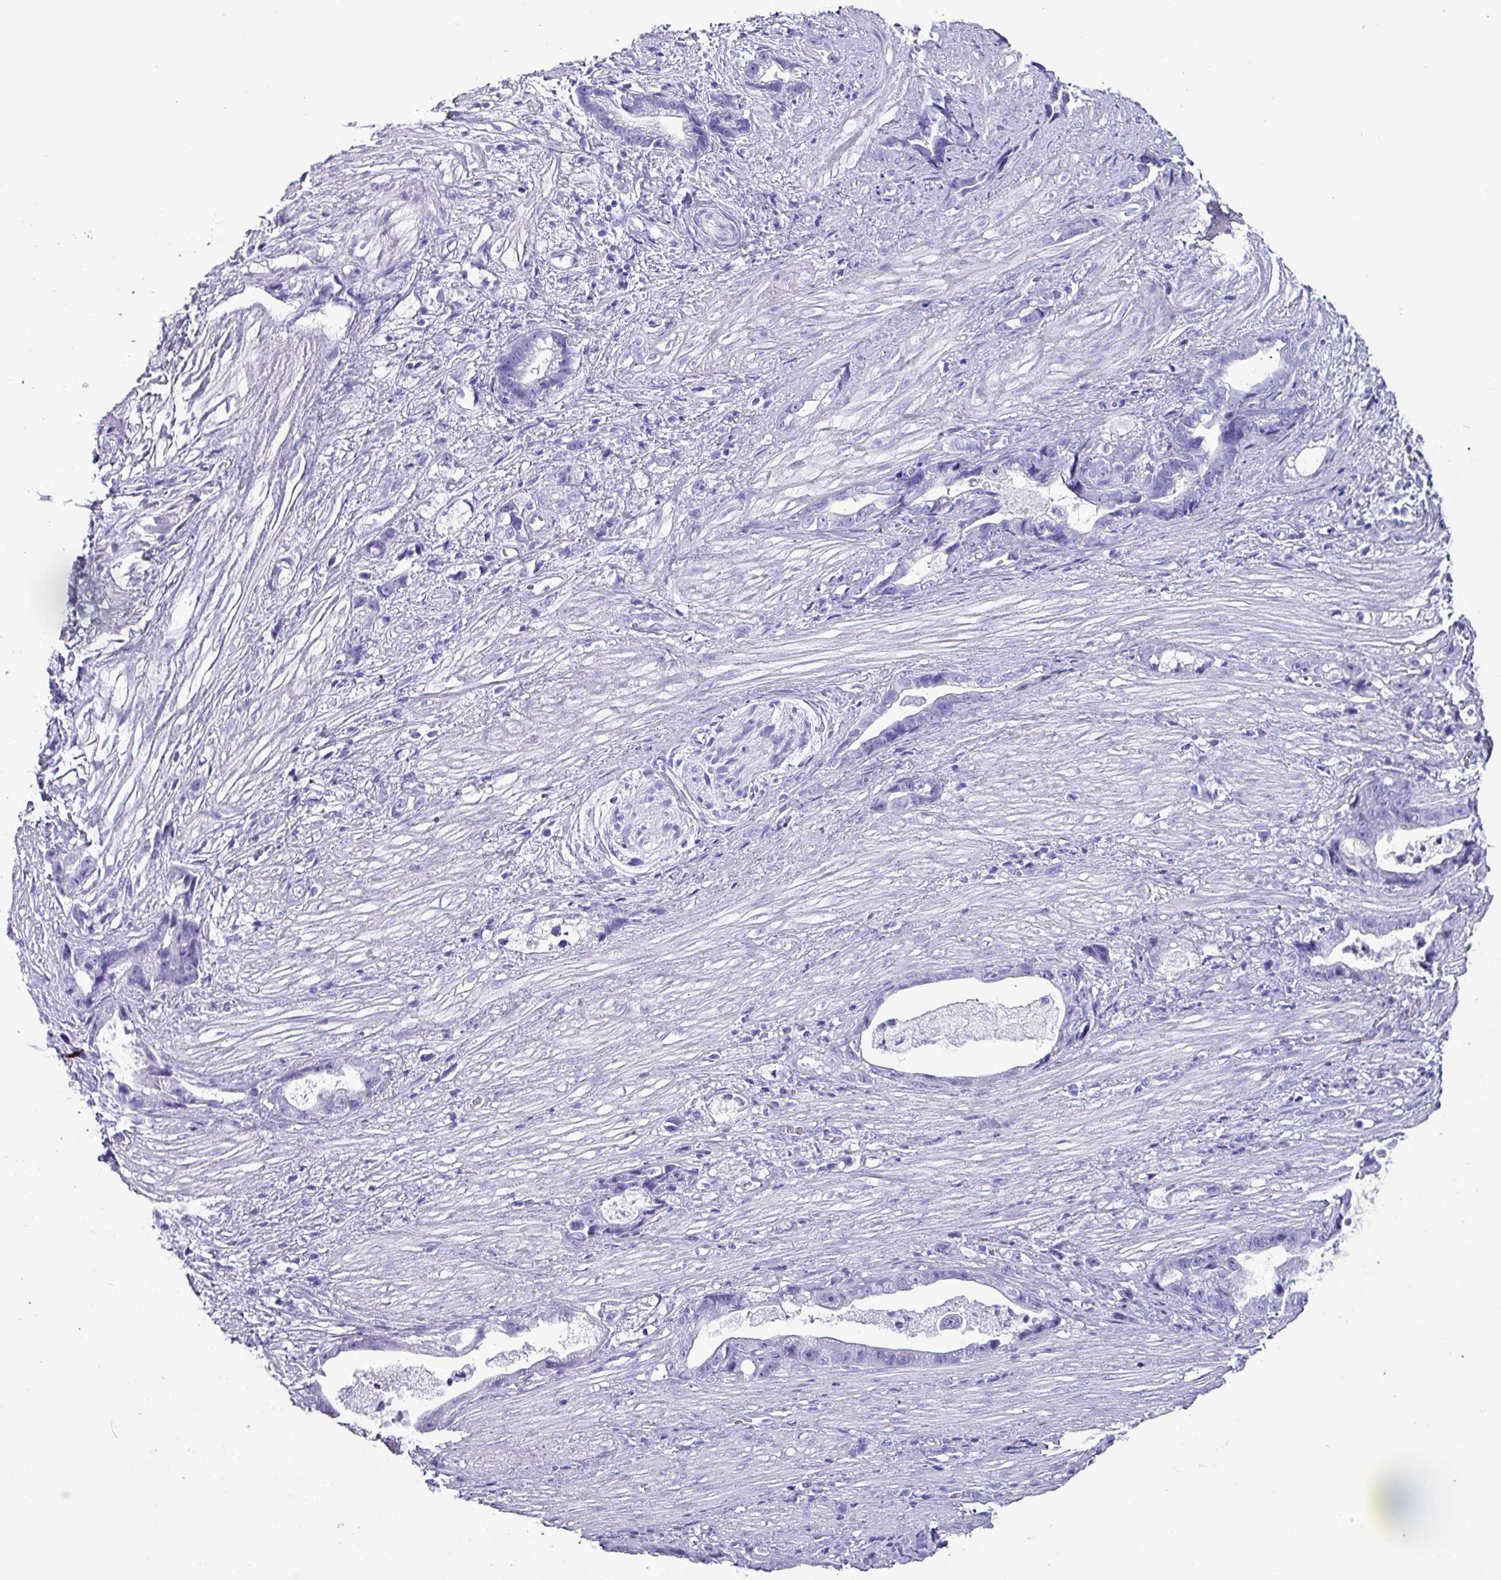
{"staining": {"intensity": "negative", "quantity": "none", "location": "none"}, "tissue": "stomach cancer", "cell_type": "Tumor cells", "image_type": "cancer", "snomed": [{"axis": "morphology", "description": "Adenocarcinoma, NOS"}, {"axis": "topography", "description": "Stomach"}], "caption": "A high-resolution histopathology image shows immunohistochemistry (IHC) staining of adenocarcinoma (stomach), which reveals no significant staining in tumor cells.", "gene": "KRT6C", "patient": {"sex": "male", "age": 55}}